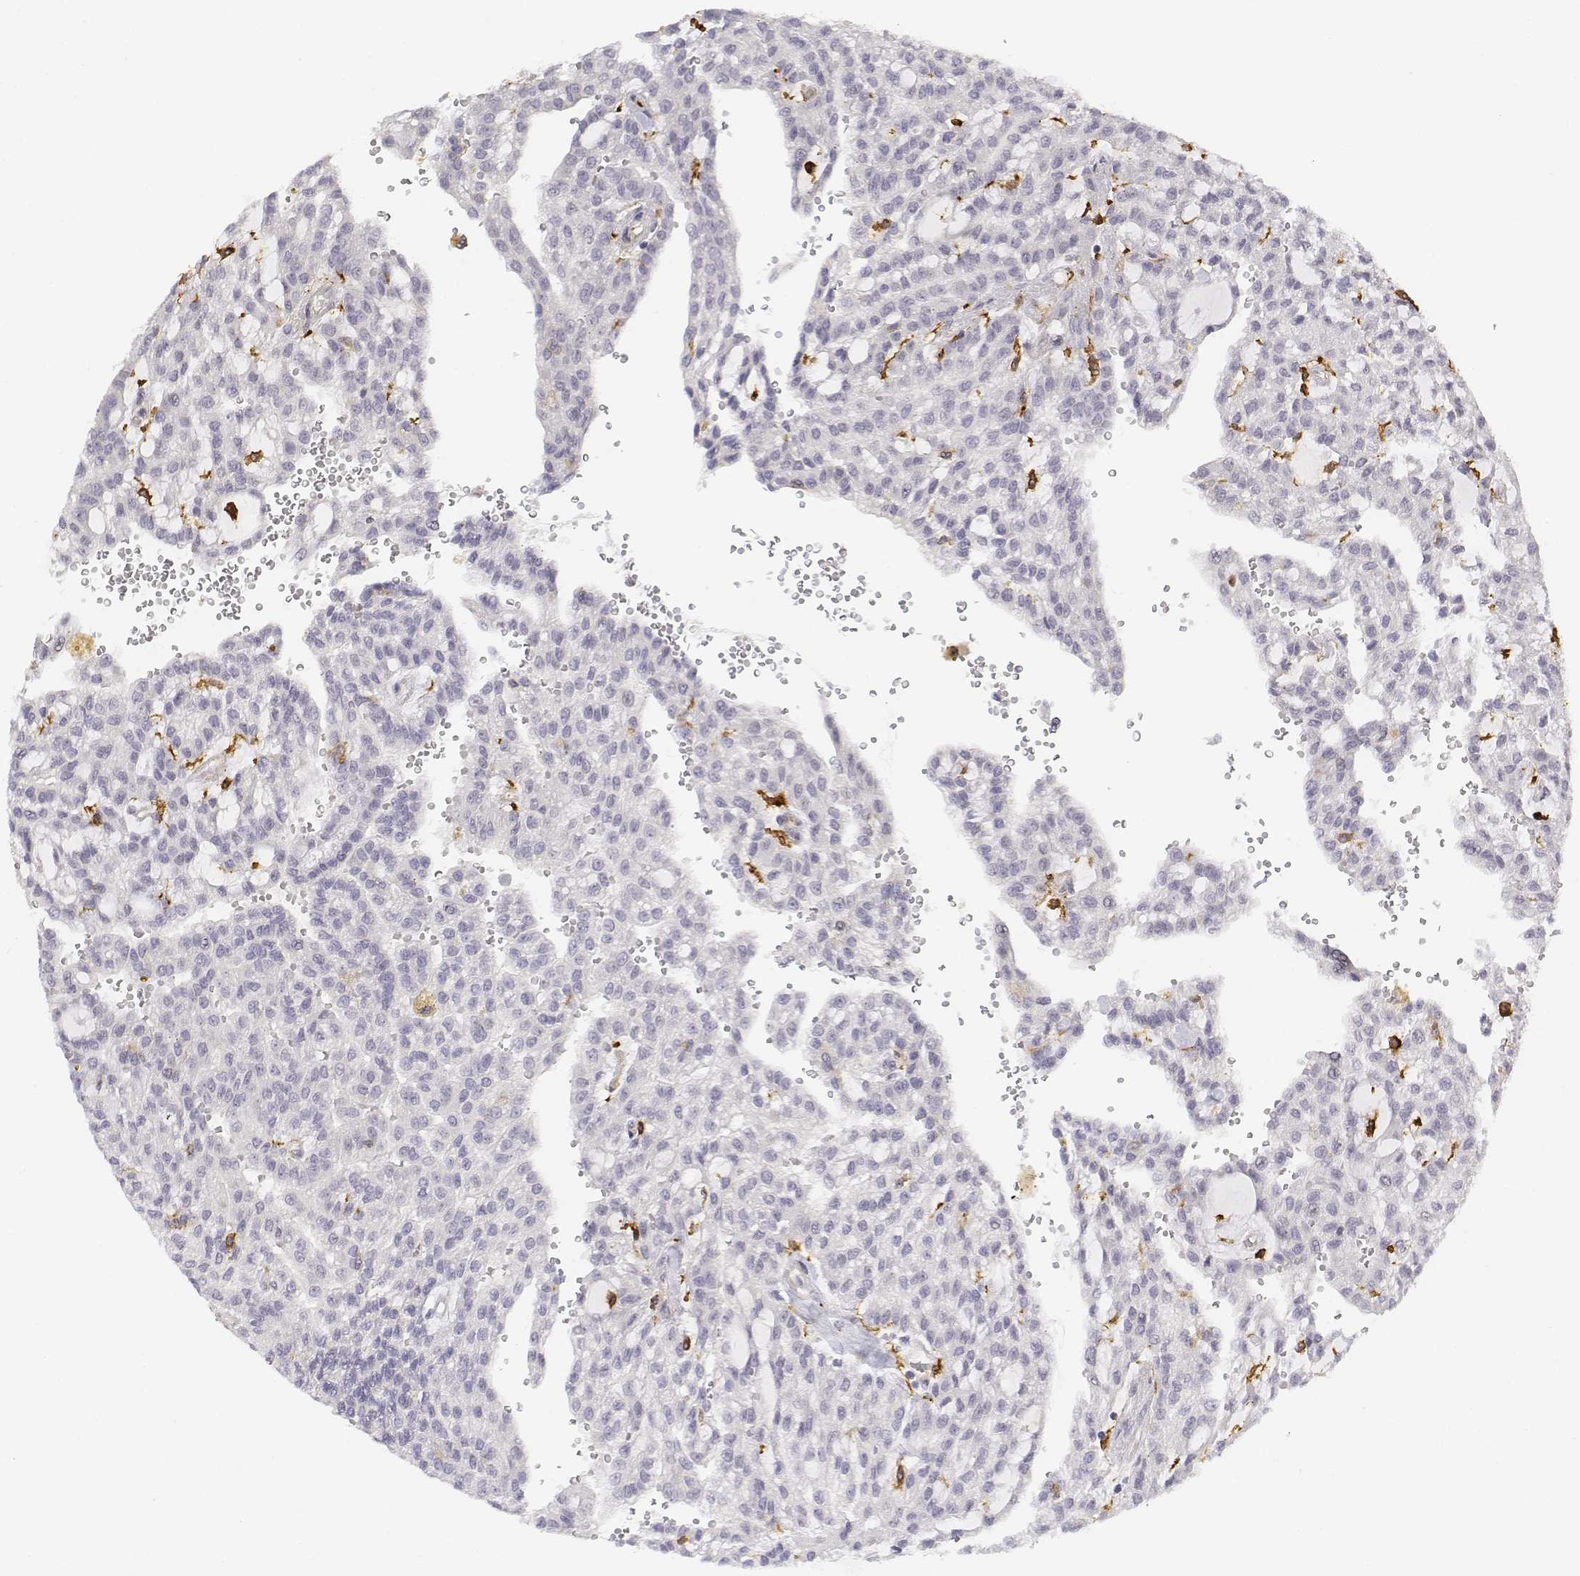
{"staining": {"intensity": "negative", "quantity": "none", "location": "none"}, "tissue": "renal cancer", "cell_type": "Tumor cells", "image_type": "cancer", "snomed": [{"axis": "morphology", "description": "Adenocarcinoma, NOS"}, {"axis": "topography", "description": "Kidney"}], "caption": "Immunohistochemistry (IHC) histopathology image of neoplastic tissue: renal adenocarcinoma stained with DAB (3,3'-diaminobenzidine) demonstrates no significant protein staining in tumor cells. (DAB (3,3'-diaminobenzidine) immunohistochemistry visualized using brightfield microscopy, high magnification).", "gene": "CD14", "patient": {"sex": "male", "age": 63}}